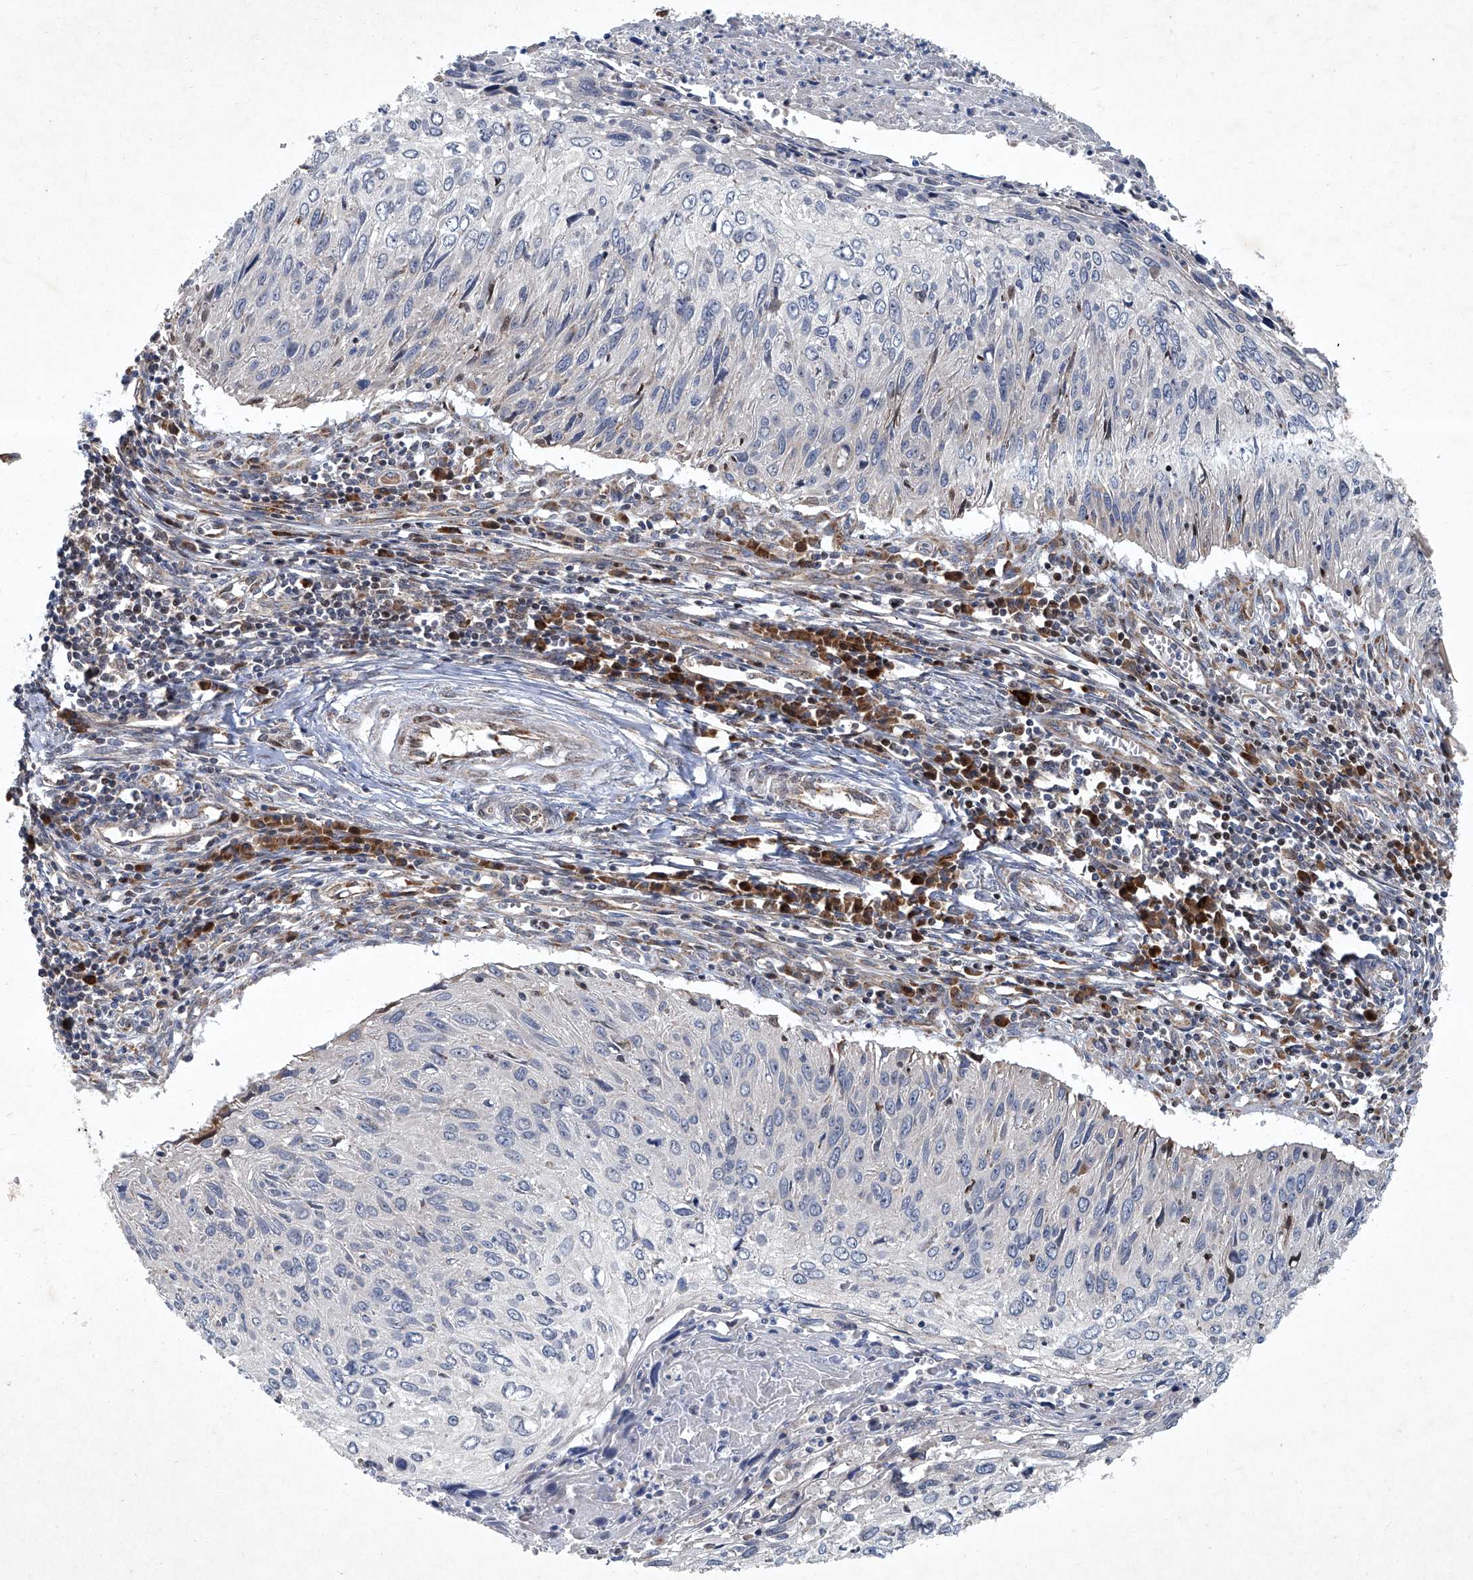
{"staining": {"intensity": "negative", "quantity": "none", "location": "none"}, "tissue": "cervical cancer", "cell_type": "Tumor cells", "image_type": "cancer", "snomed": [{"axis": "morphology", "description": "Squamous cell carcinoma, NOS"}, {"axis": "topography", "description": "Cervix"}], "caption": "A photomicrograph of human cervical squamous cell carcinoma is negative for staining in tumor cells.", "gene": "GPR132", "patient": {"sex": "female", "age": 51}}